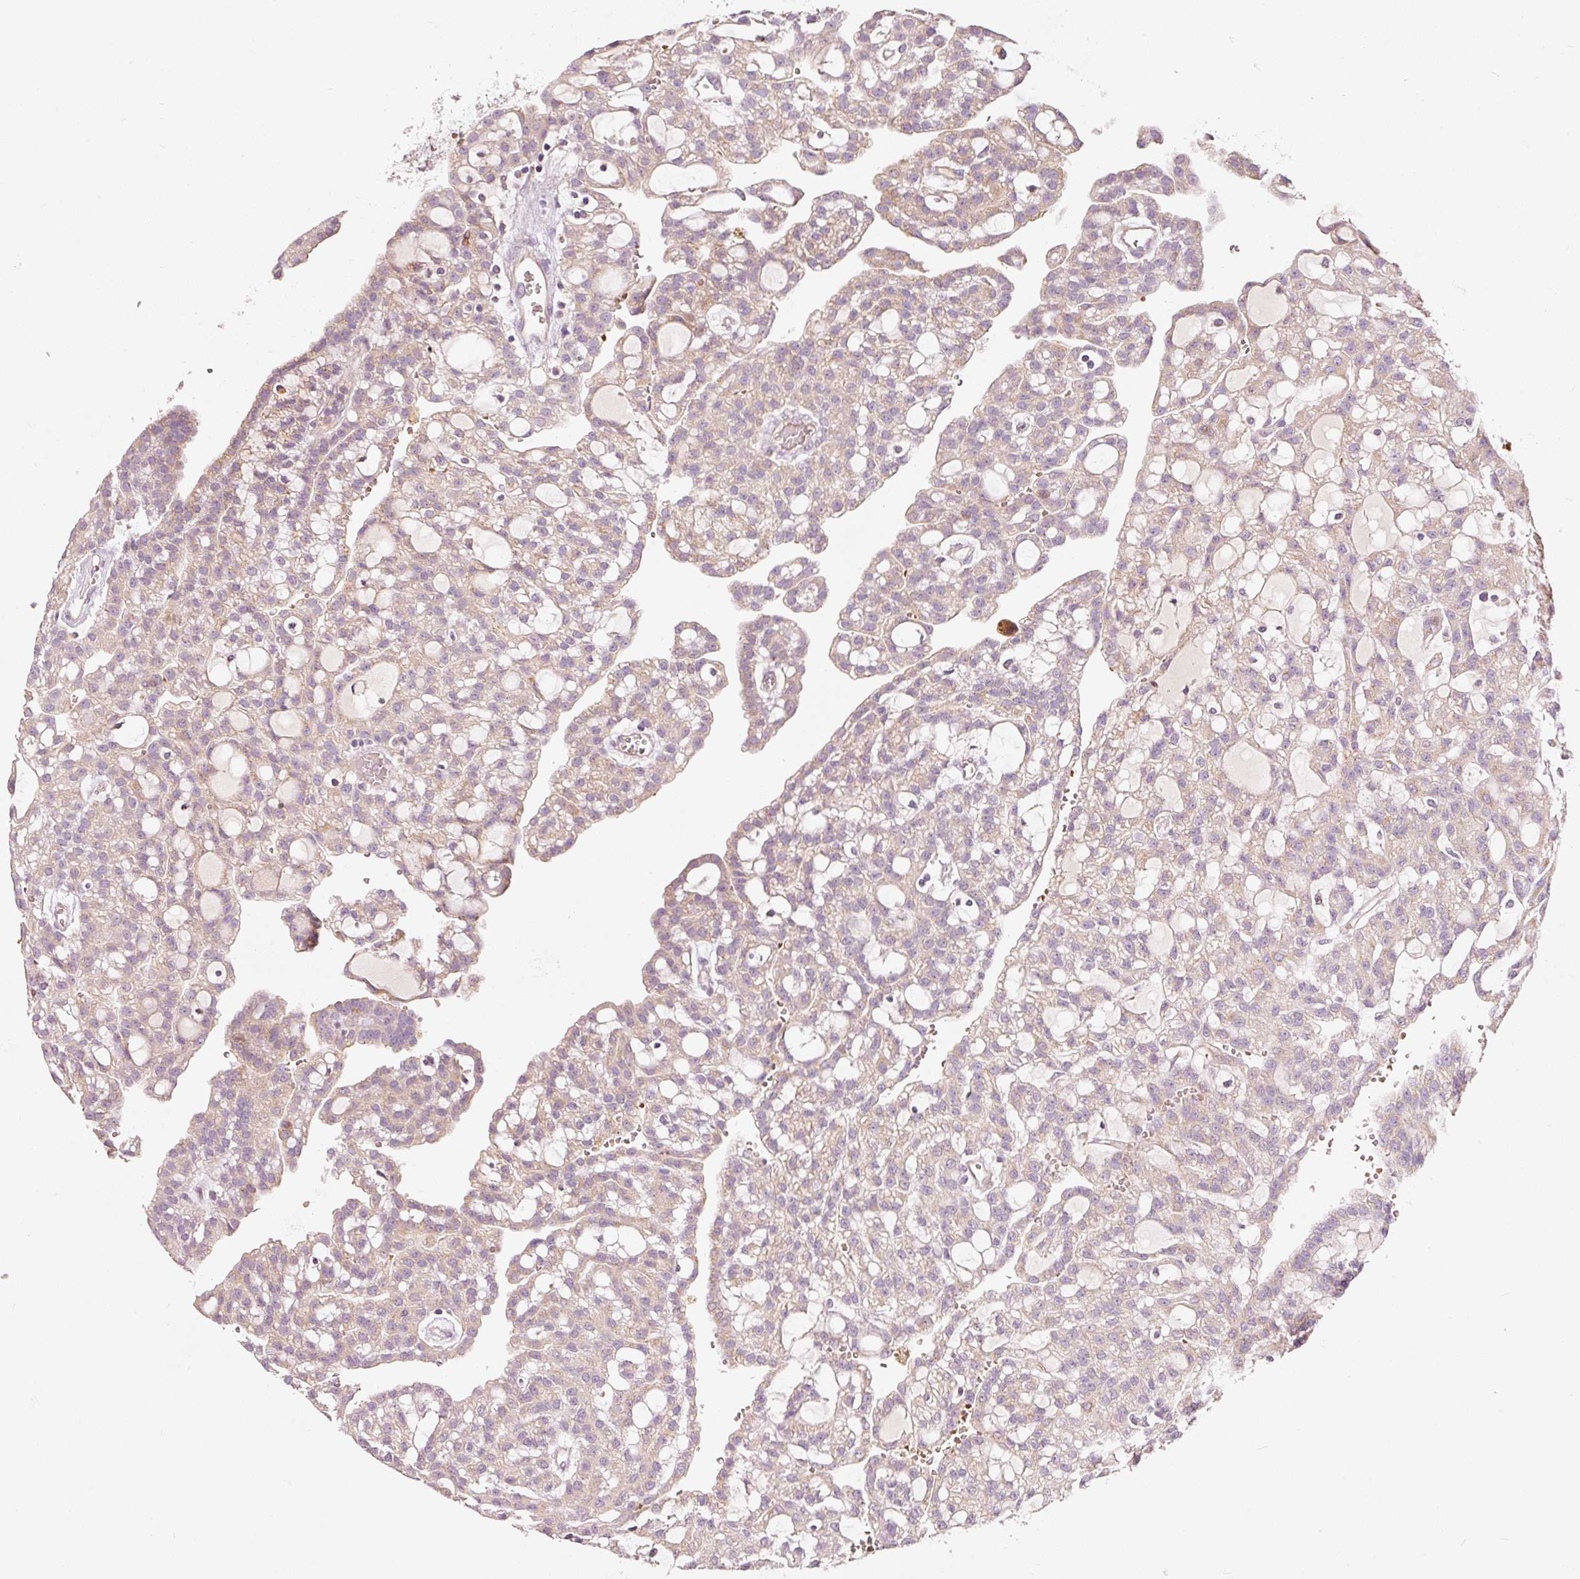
{"staining": {"intensity": "negative", "quantity": "none", "location": "none"}, "tissue": "renal cancer", "cell_type": "Tumor cells", "image_type": "cancer", "snomed": [{"axis": "morphology", "description": "Adenocarcinoma, NOS"}, {"axis": "topography", "description": "Kidney"}], "caption": "IHC photomicrograph of neoplastic tissue: human renal cancer (adenocarcinoma) stained with DAB displays no significant protein staining in tumor cells.", "gene": "KLHL21", "patient": {"sex": "male", "age": 63}}